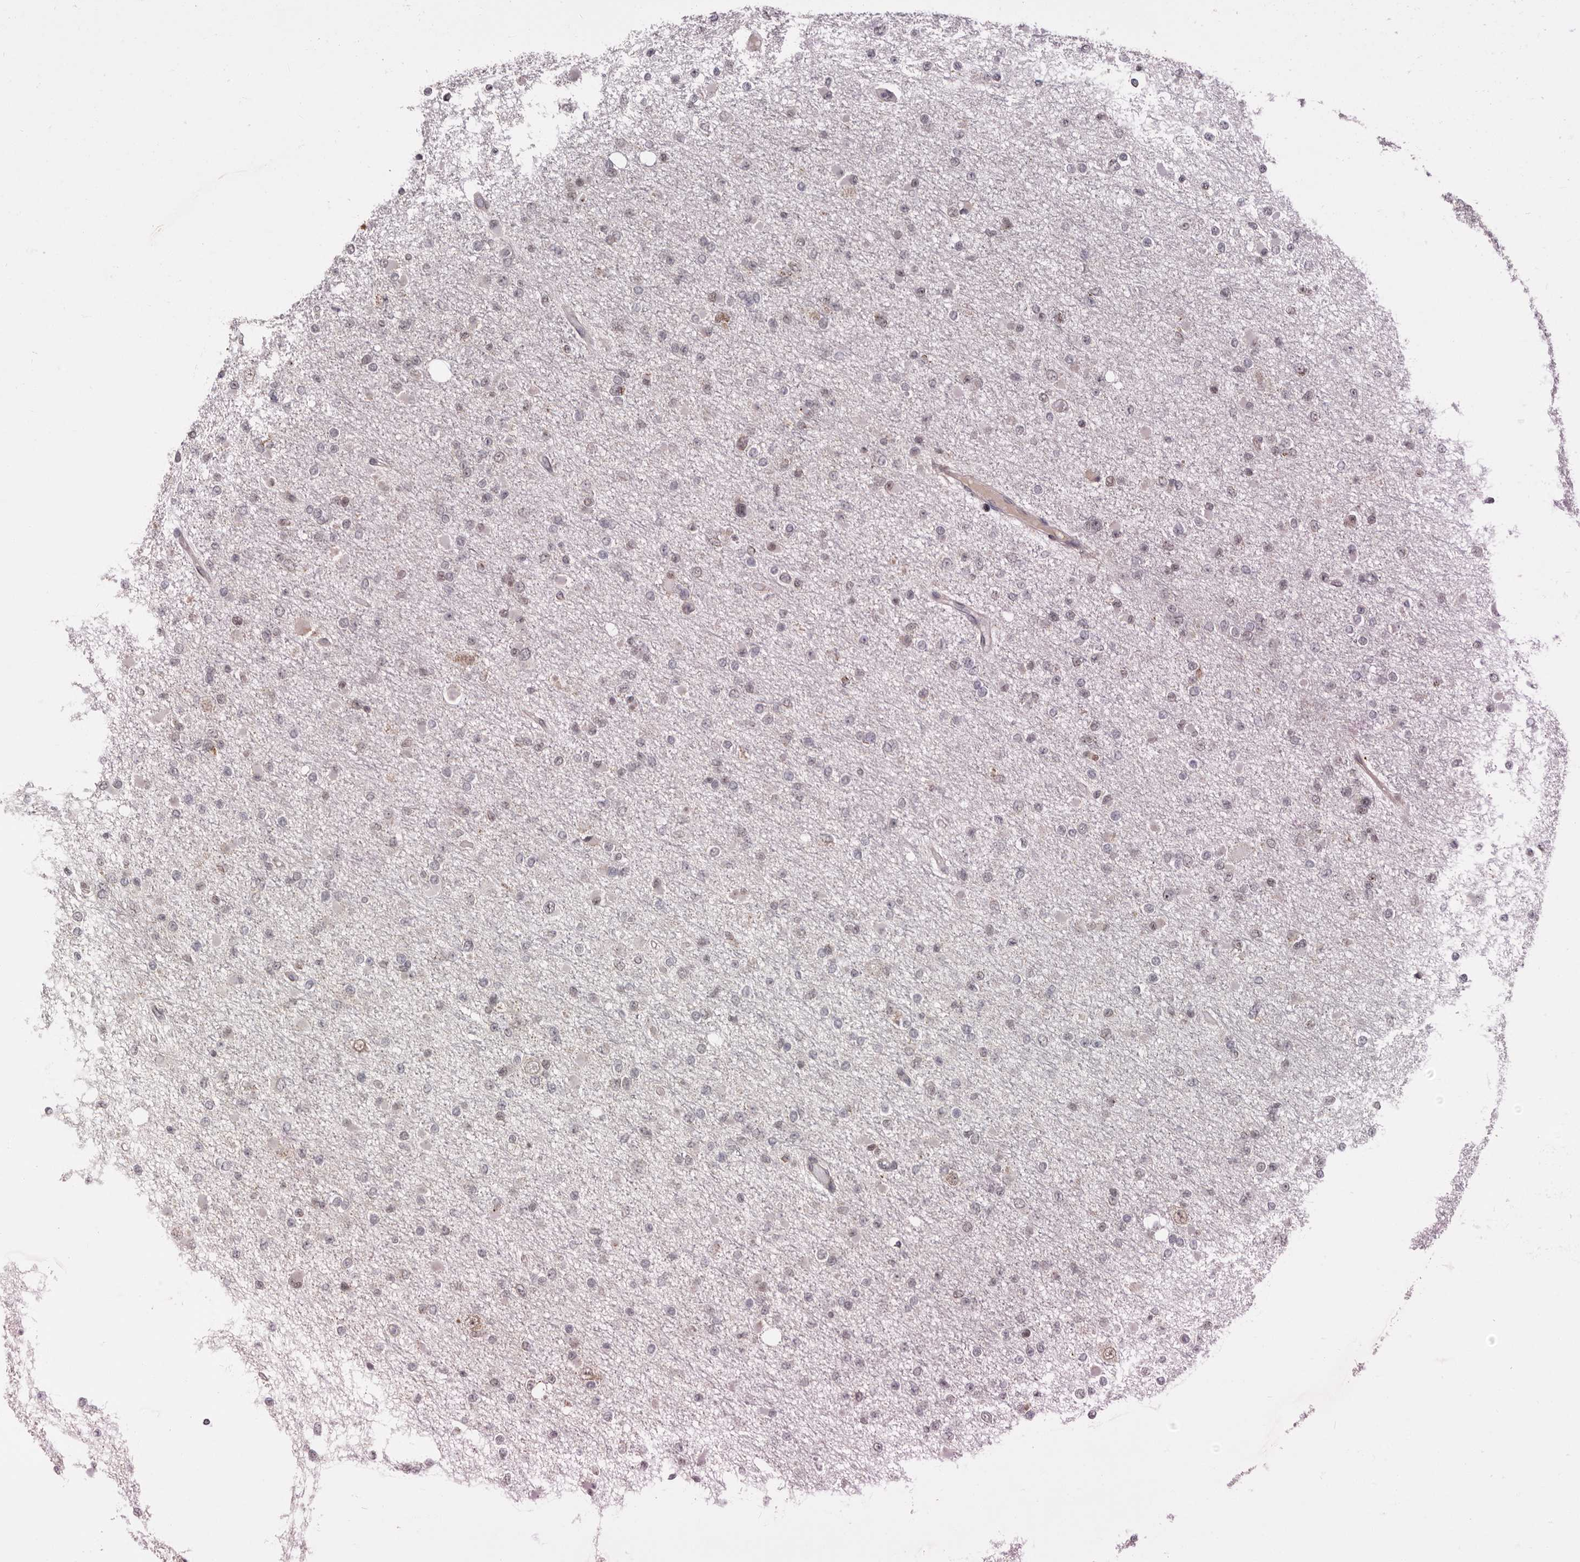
{"staining": {"intensity": "weak", "quantity": "<25%", "location": "cytoplasmic/membranous,nuclear"}, "tissue": "glioma", "cell_type": "Tumor cells", "image_type": "cancer", "snomed": [{"axis": "morphology", "description": "Glioma, malignant, Low grade"}, {"axis": "topography", "description": "Brain"}], "caption": "Immunohistochemistry (IHC) of human glioma displays no expression in tumor cells. The staining is performed using DAB (3,3'-diaminobenzidine) brown chromogen with nuclei counter-stained in using hematoxylin.", "gene": "MOGAT2", "patient": {"sex": "female", "age": 22}}